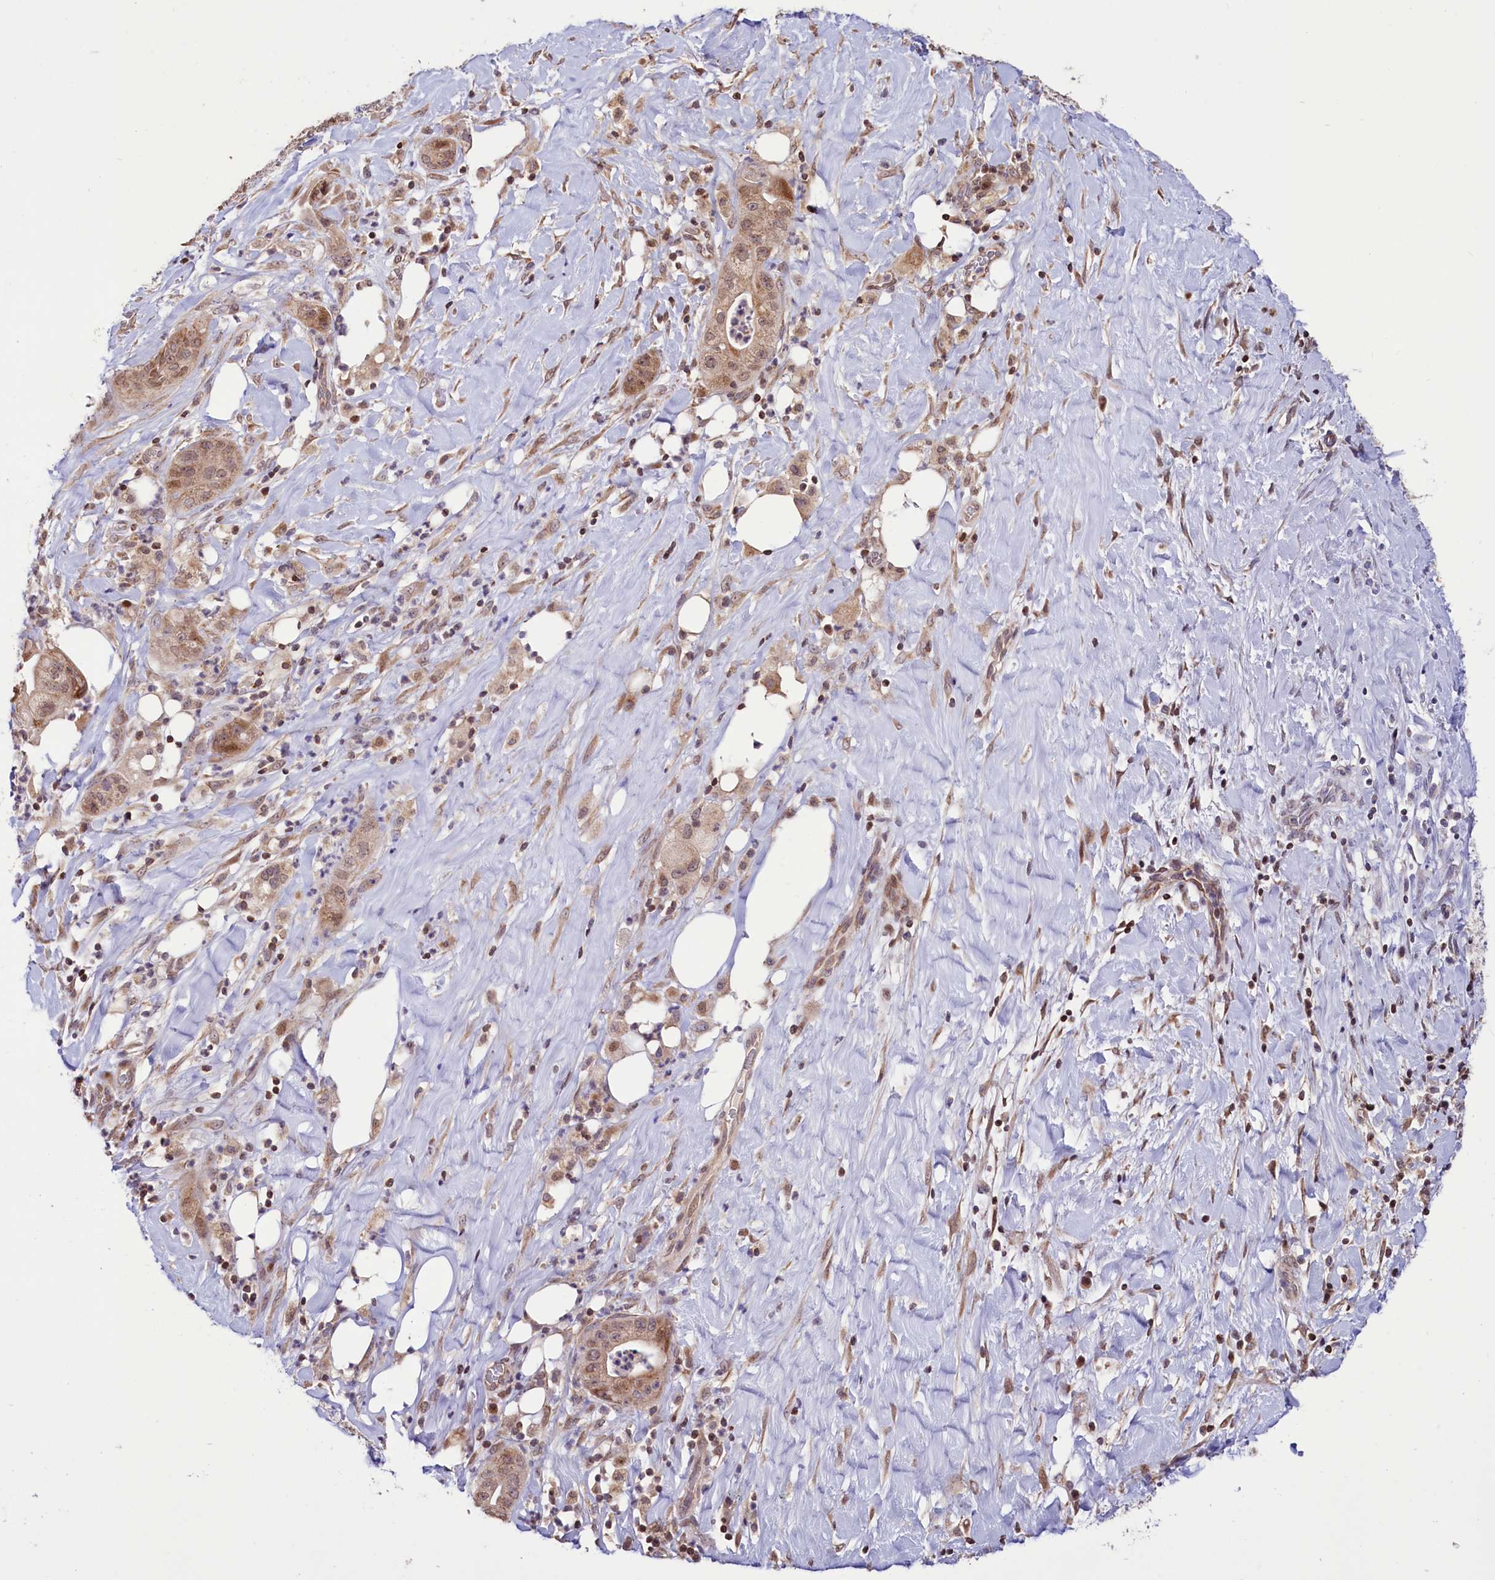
{"staining": {"intensity": "moderate", "quantity": "25%-75%", "location": "cytoplasmic/membranous,nuclear"}, "tissue": "pancreatic cancer", "cell_type": "Tumor cells", "image_type": "cancer", "snomed": [{"axis": "morphology", "description": "Adenocarcinoma, NOS"}, {"axis": "topography", "description": "Pancreas"}], "caption": "Immunohistochemical staining of human pancreatic adenocarcinoma shows medium levels of moderate cytoplasmic/membranous and nuclear positivity in about 25%-75% of tumor cells.", "gene": "PHC3", "patient": {"sex": "male", "age": 58}}